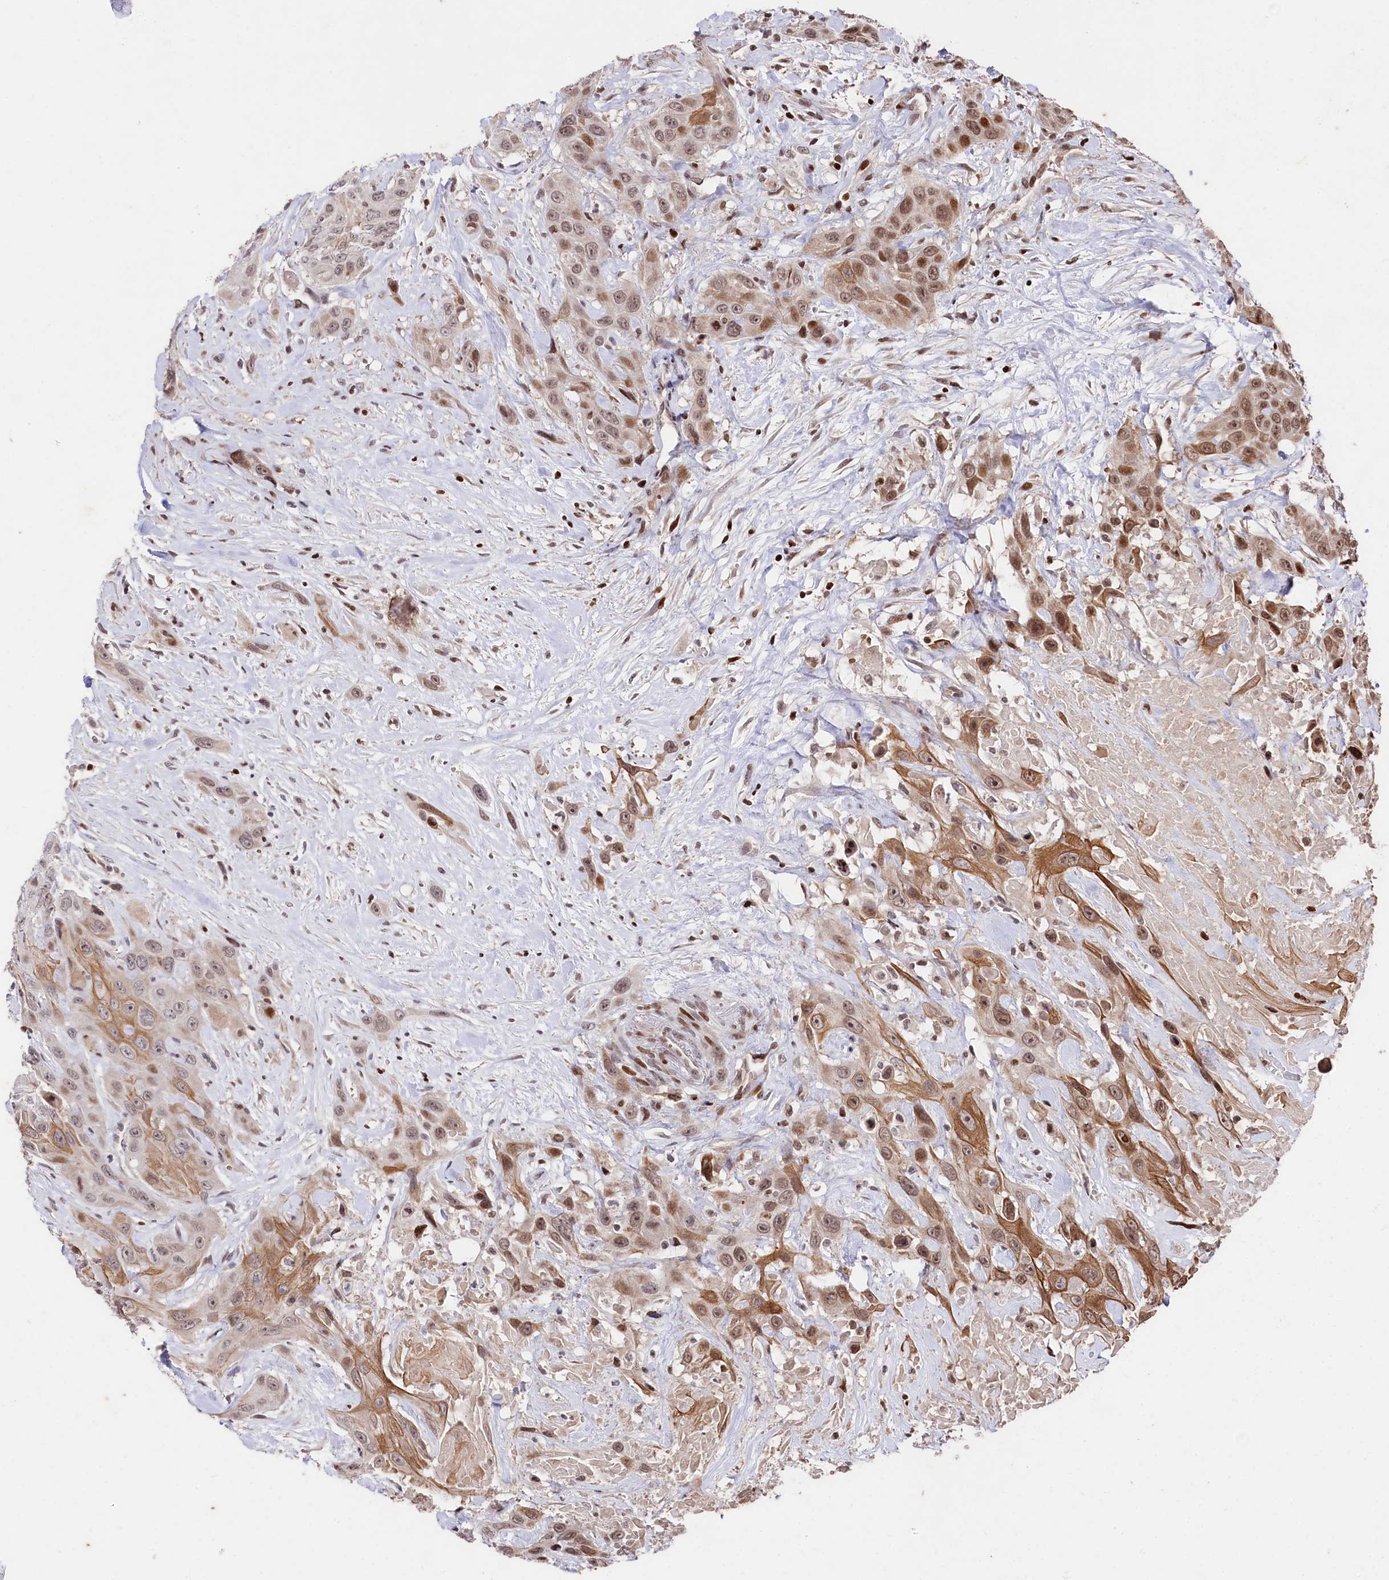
{"staining": {"intensity": "moderate", "quantity": "25%-75%", "location": "cytoplasmic/membranous,nuclear"}, "tissue": "head and neck cancer", "cell_type": "Tumor cells", "image_type": "cancer", "snomed": [{"axis": "morphology", "description": "Squamous cell carcinoma, NOS"}, {"axis": "topography", "description": "Head-Neck"}], "caption": "A medium amount of moderate cytoplasmic/membranous and nuclear expression is appreciated in about 25%-75% of tumor cells in head and neck squamous cell carcinoma tissue. (DAB IHC, brown staining for protein, blue staining for nuclei).", "gene": "MCF2L2", "patient": {"sex": "male", "age": 81}}